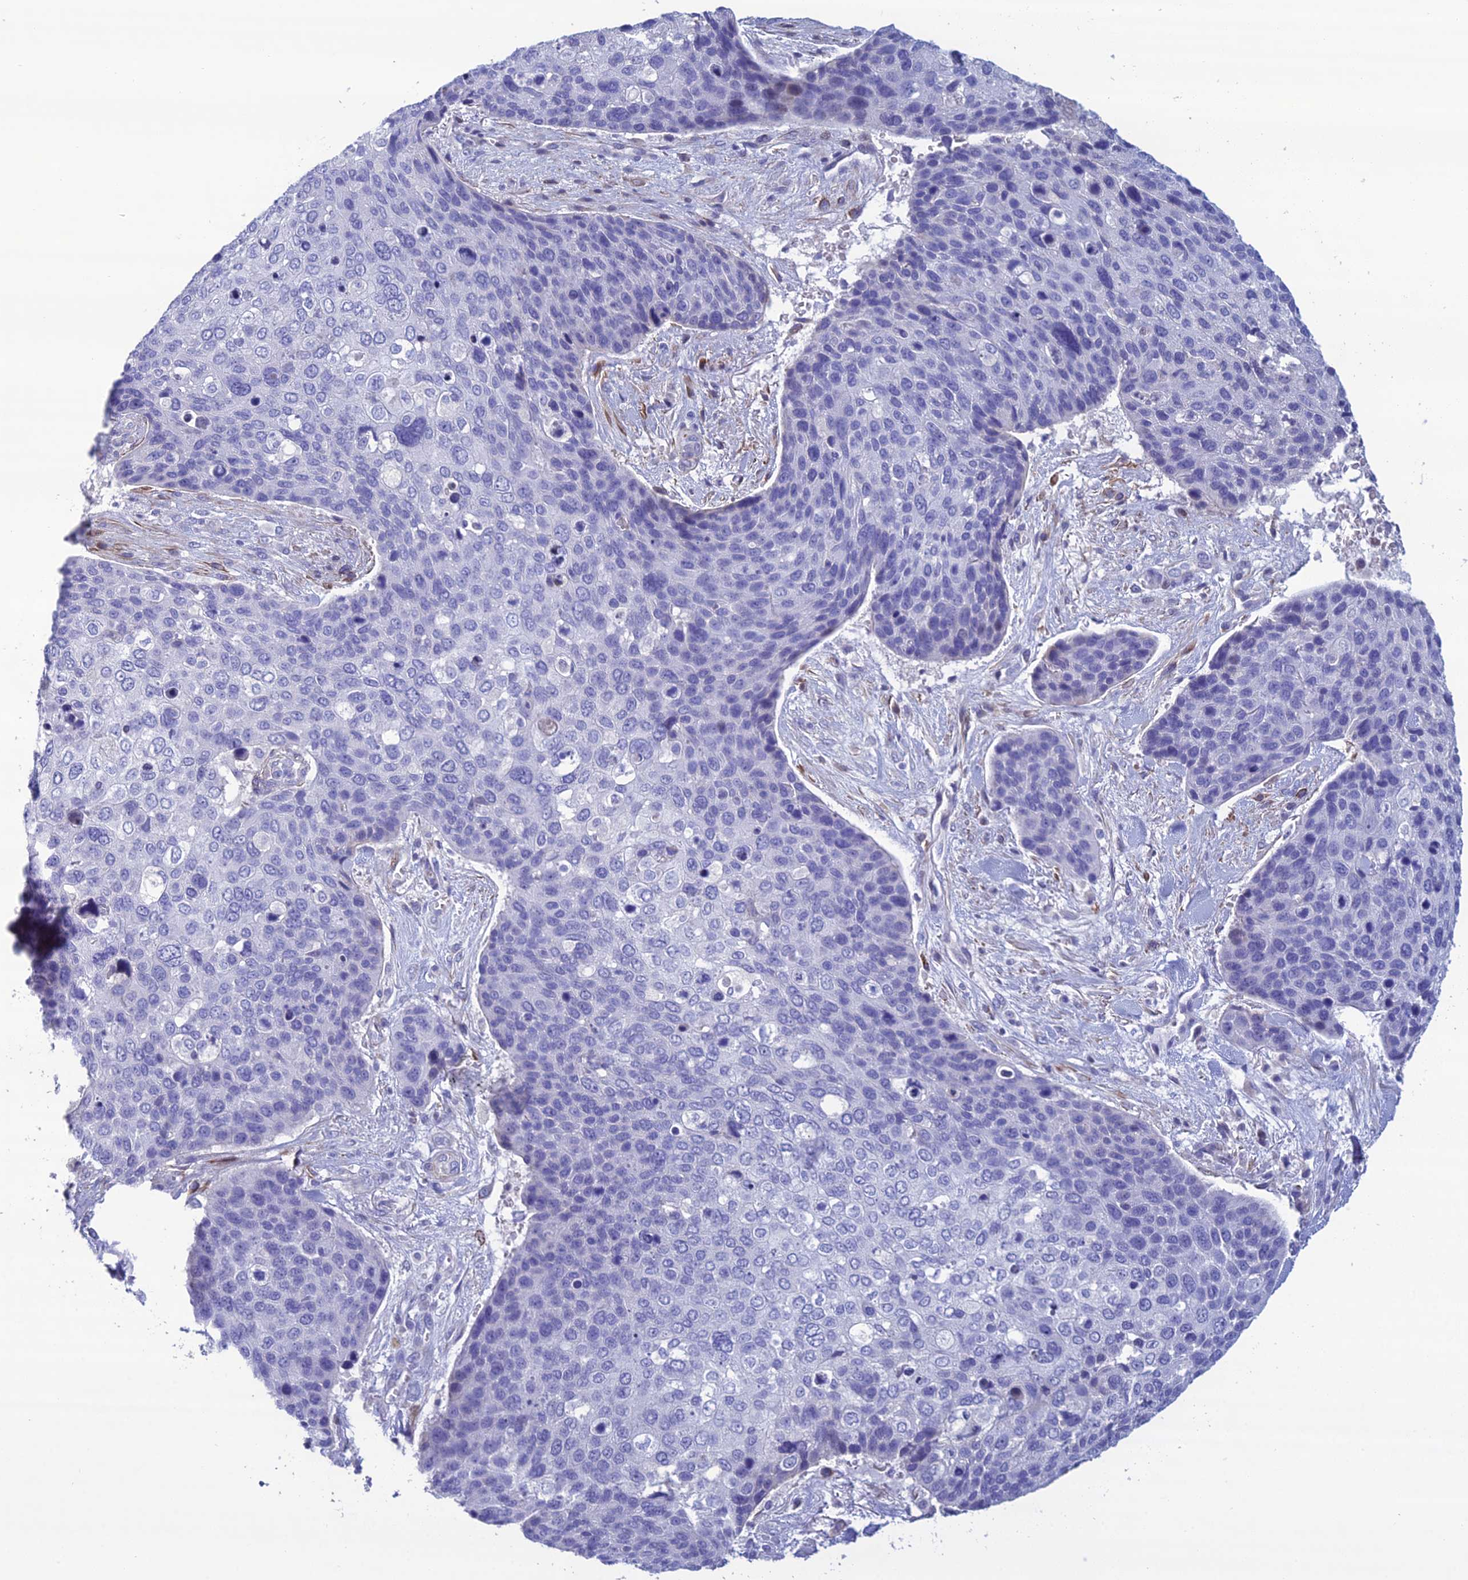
{"staining": {"intensity": "moderate", "quantity": "<25%", "location": "cytoplasmic/membranous"}, "tissue": "skin cancer", "cell_type": "Tumor cells", "image_type": "cancer", "snomed": [{"axis": "morphology", "description": "Basal cell carcinoma"}, {"axis": "topography", "description": "Skin"}], "caption": "A micrograph of human skin cancer stained for a protein demonstrates moderate cytoplasmic/membranous brown staining in tumor cells. (DAB (3,3'-diaminobenzidine) IHC with brightfield microscopy, high magnification).", "gene": "OR56B1", "patient": {"sex": "female", "age": 74}}